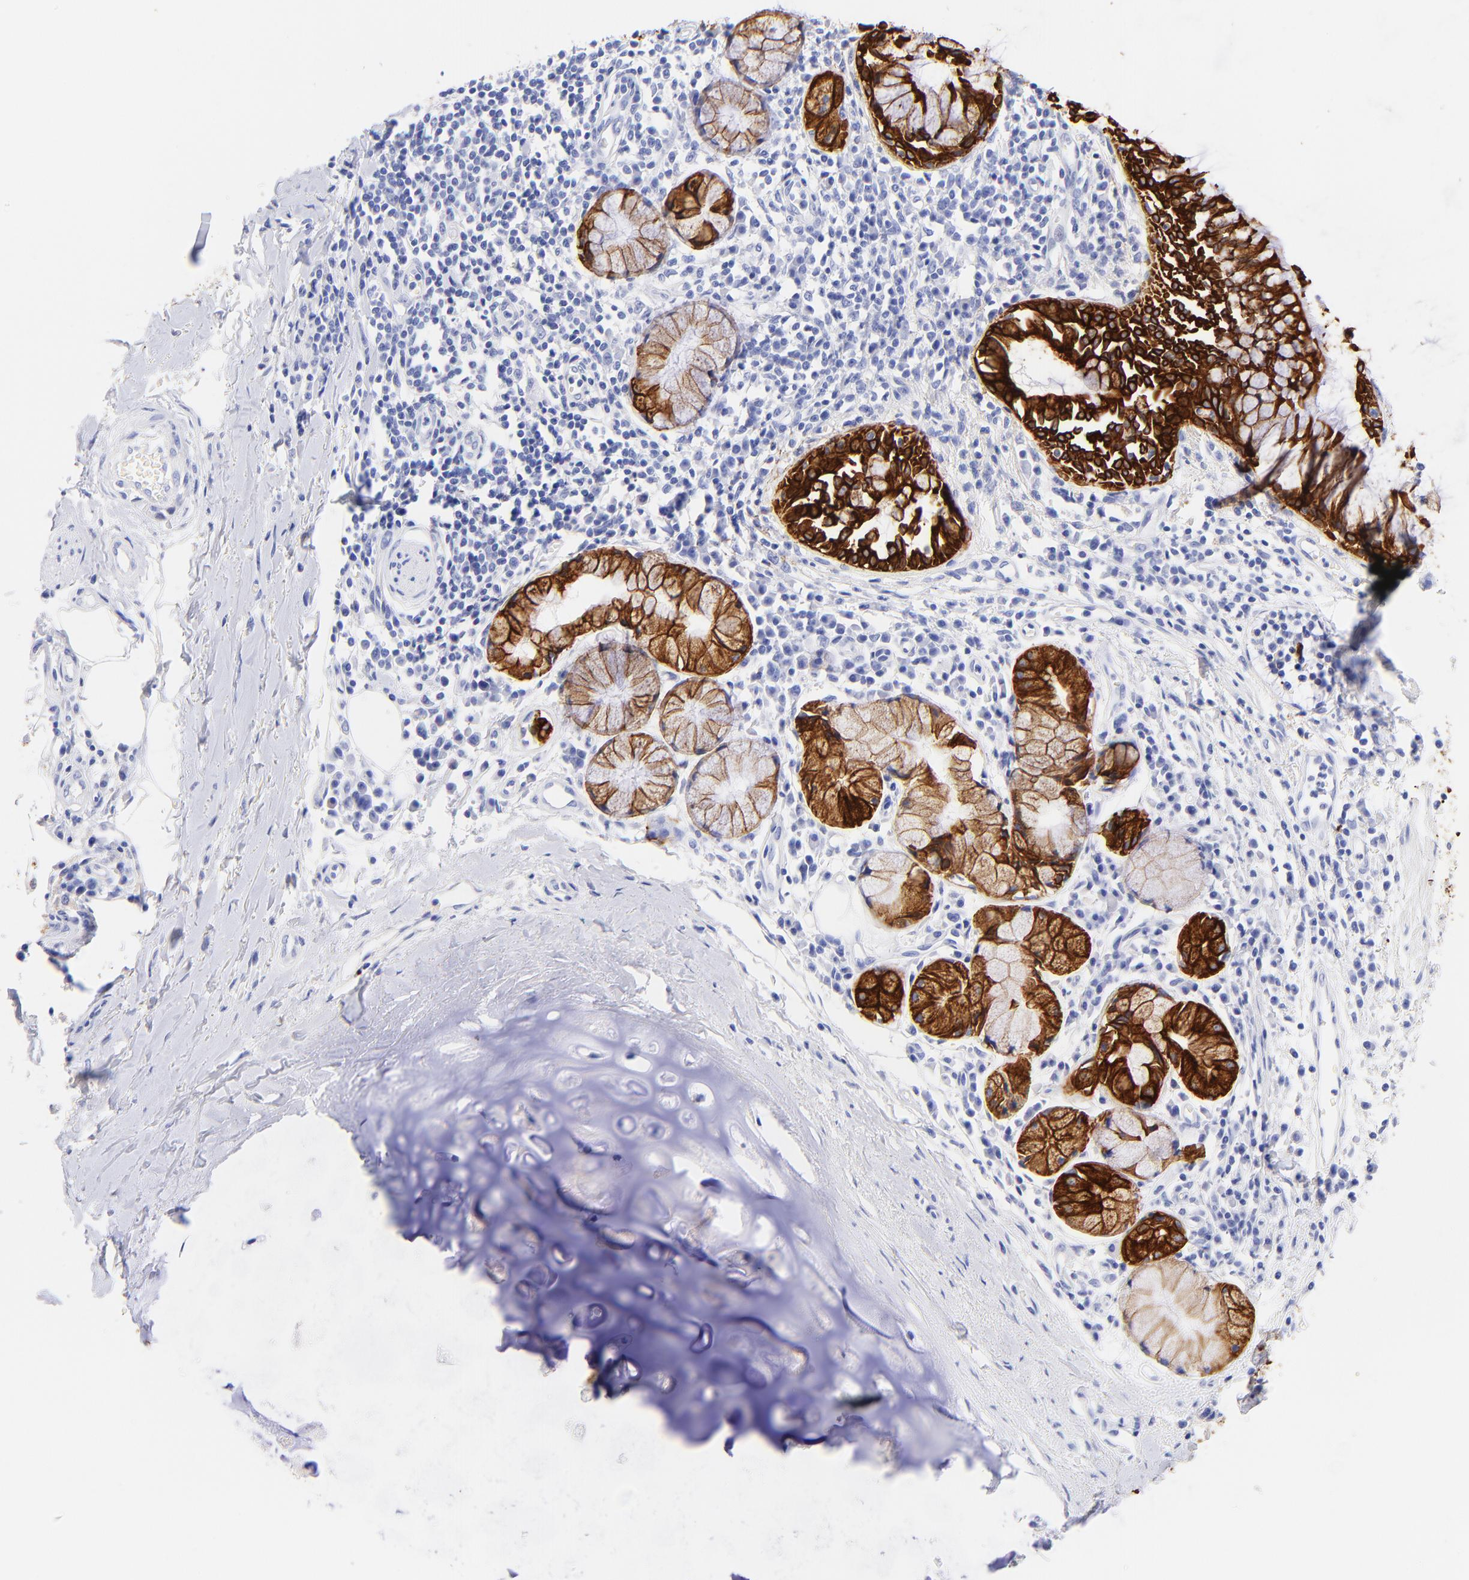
{"staining": {"intensity": "negative", "quantity": "none", "location": "none"}, "tissue": "adipose tissue", "cell_type": "Adipocytes", "image_type": "normal", "snomed": [{"axis": "morphology", "description": "Normal tissue, NOS"}, {"axis": "morphology", "description": "Adenocarcinoma, NOS"}, {"axis": "topography", "description": "Cartilage tissue"}, {"axis": "topography", "description": "Bronchus"}, {"axis": "topography", "description": "Lung"}], "caption": "DAB immunohistochemical staining of unremarkable human adipose tissue displays no significant expression in adipocytes. (Brightfield microscopy of DAB IHC at high magnification).", "gene": "KRT19", "patient": {"sex": "female", "age": 67}}